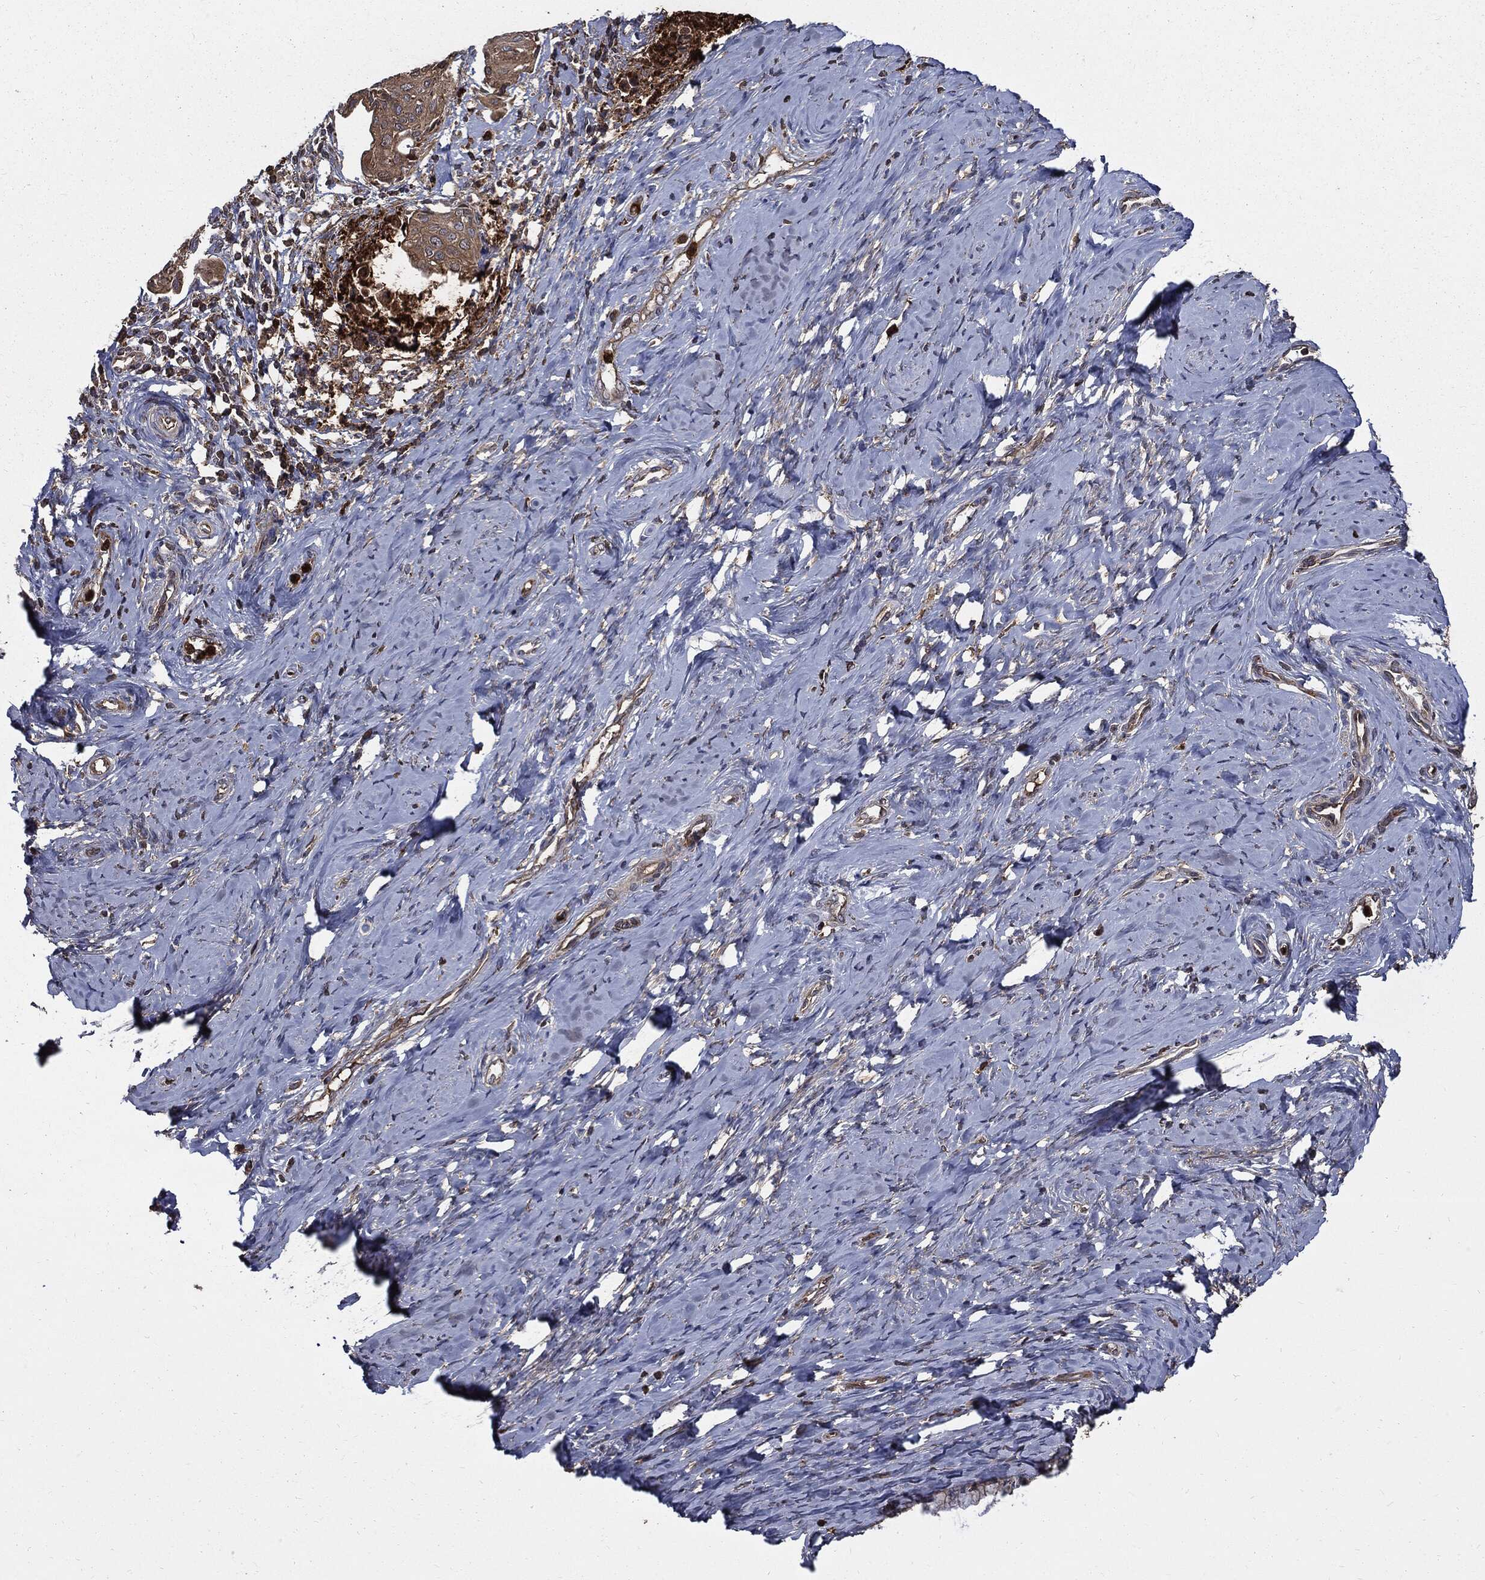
{"staining": {"intensity": "moderate", "quantity": "25%-75%", "location": "cytoplasmic/membranous"}, "tissue": "cervical cancer", "cell_type": "Tumor cells", "image_type": "cancer", "snomed": [{"axis": "morphology", "description": "Squamous cell carcinoma, NOS"}, {"axis": "topography", "description": "Cervix"}], "caption": "Cervical squamous cell carcinoma stained with a brown dye reveals moderate cytoplasmic/membranous positive expression in about 25%-75% of tumor cells.", "gene": "PDCD6IP", "patient": {"sex": "female", "age": 51}}